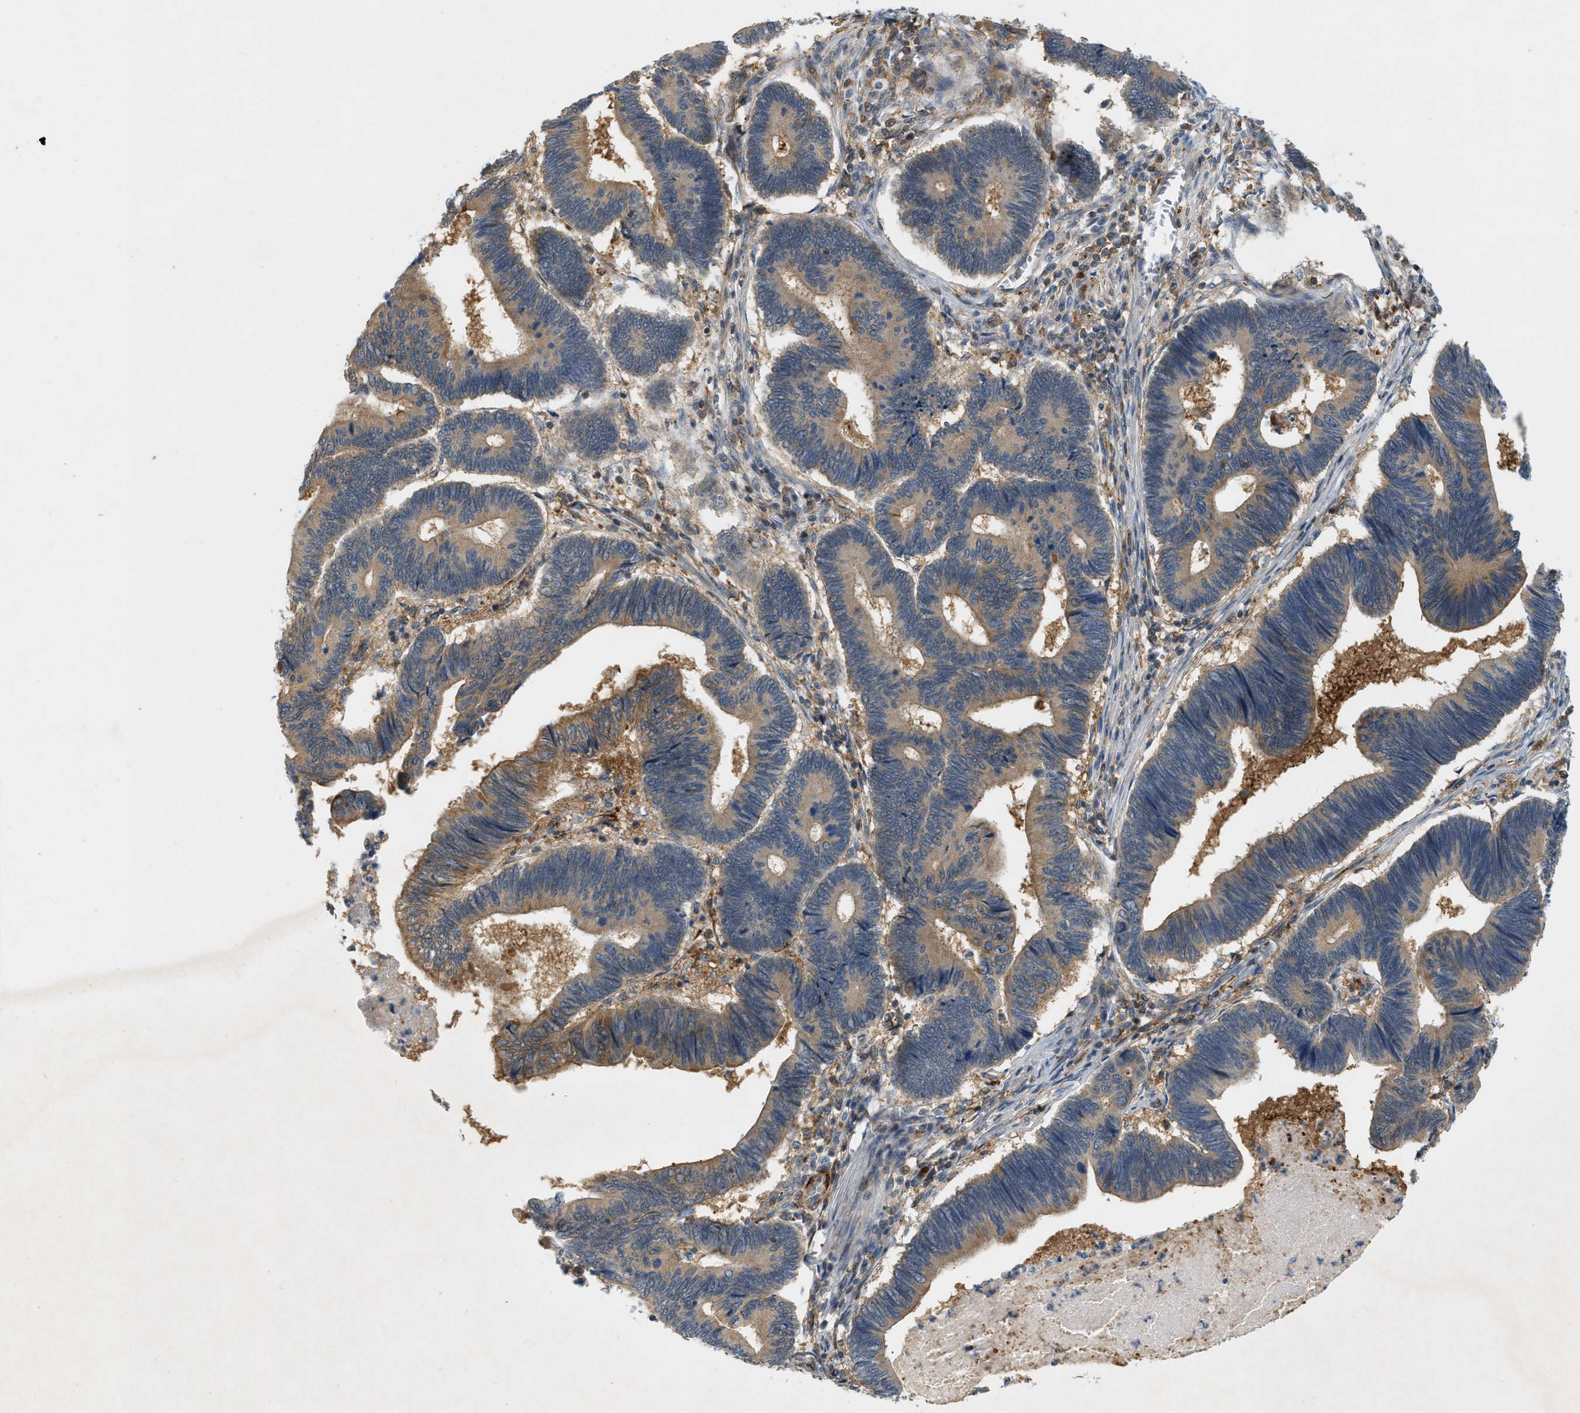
{"staining": {"intensity": "moderate", "quantity": ">75%", "location": "cytoplasmic/membranous"}, "tissue": "pancreatic cancer", "cell_type": "Tumor cells", "image_type": "cancer", "snomed": [{"axis": "morphology", "description": "Adenocarcinoma, NOS"}, {"axis": "topography", "description": "Pancreas"}], "caption": "The micrograph displays staining of pancreatic cancer (adenocarcinoma), revealing moderate cytoplasmic/membranous protein positivity (brown color) within tumor cells.", "gene": "PDCL3", "patient": {"sex": "female", "age": 70}}